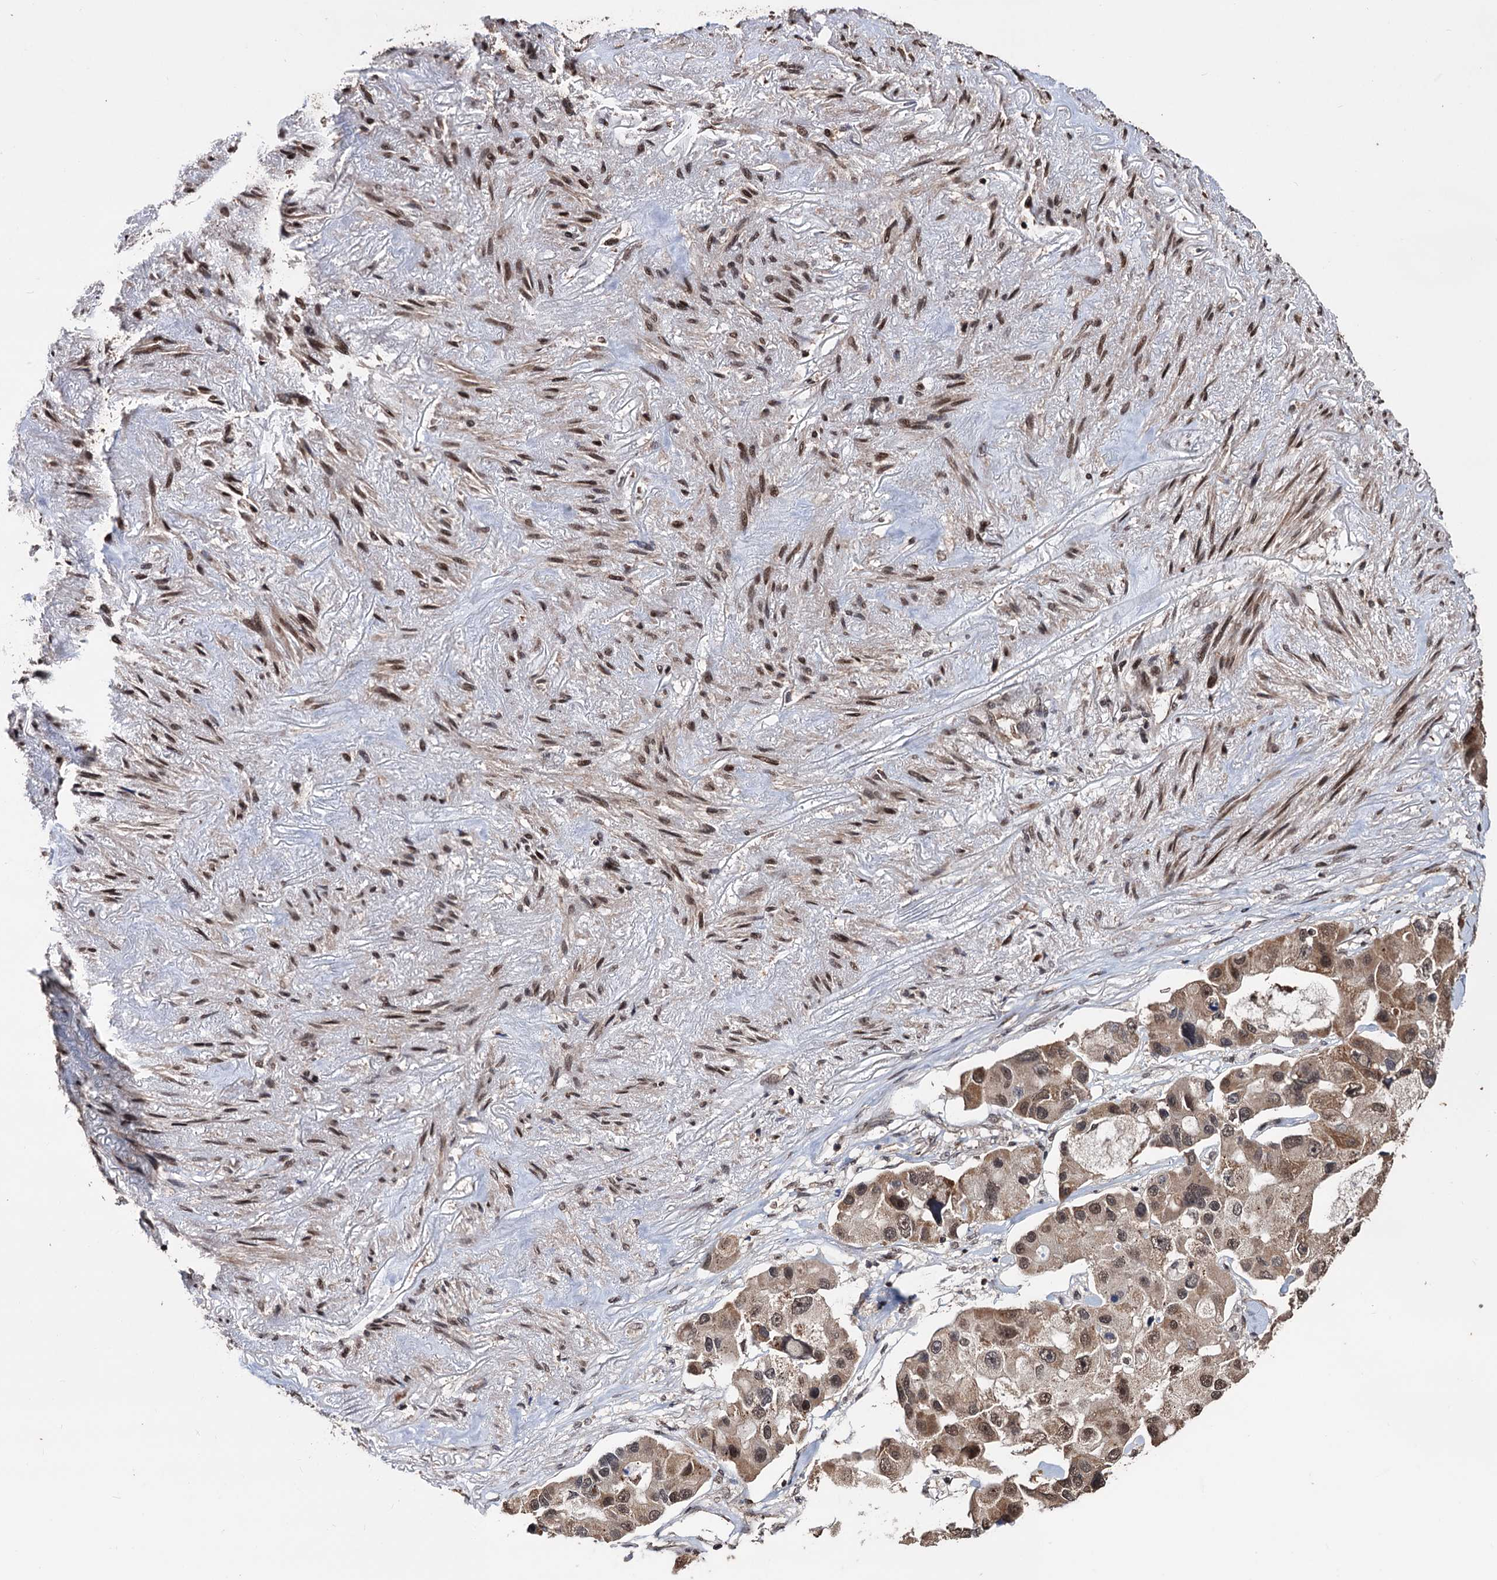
{"staining": {"intensity": "moderate", "quantity": ">75%", "location": "cytoplasmic/membranous,nuclear"}, "tissue": "lung cancer", "cell_type": "Tumor cells", "image_type": "cancer", "snomed": [{"axis": "morphology", "description": "Adenocarcinoma, NOS"}, {"axis": "topography", "description": "Lung"}], "caption": "Lung cancer stained with immunohistochemistry shows moderate cytoplasmic/membranous and nuclear expression in about >75% of tumor cells.", "gene": "KLF5", "patient": {"sex": "female", "age": 54}}